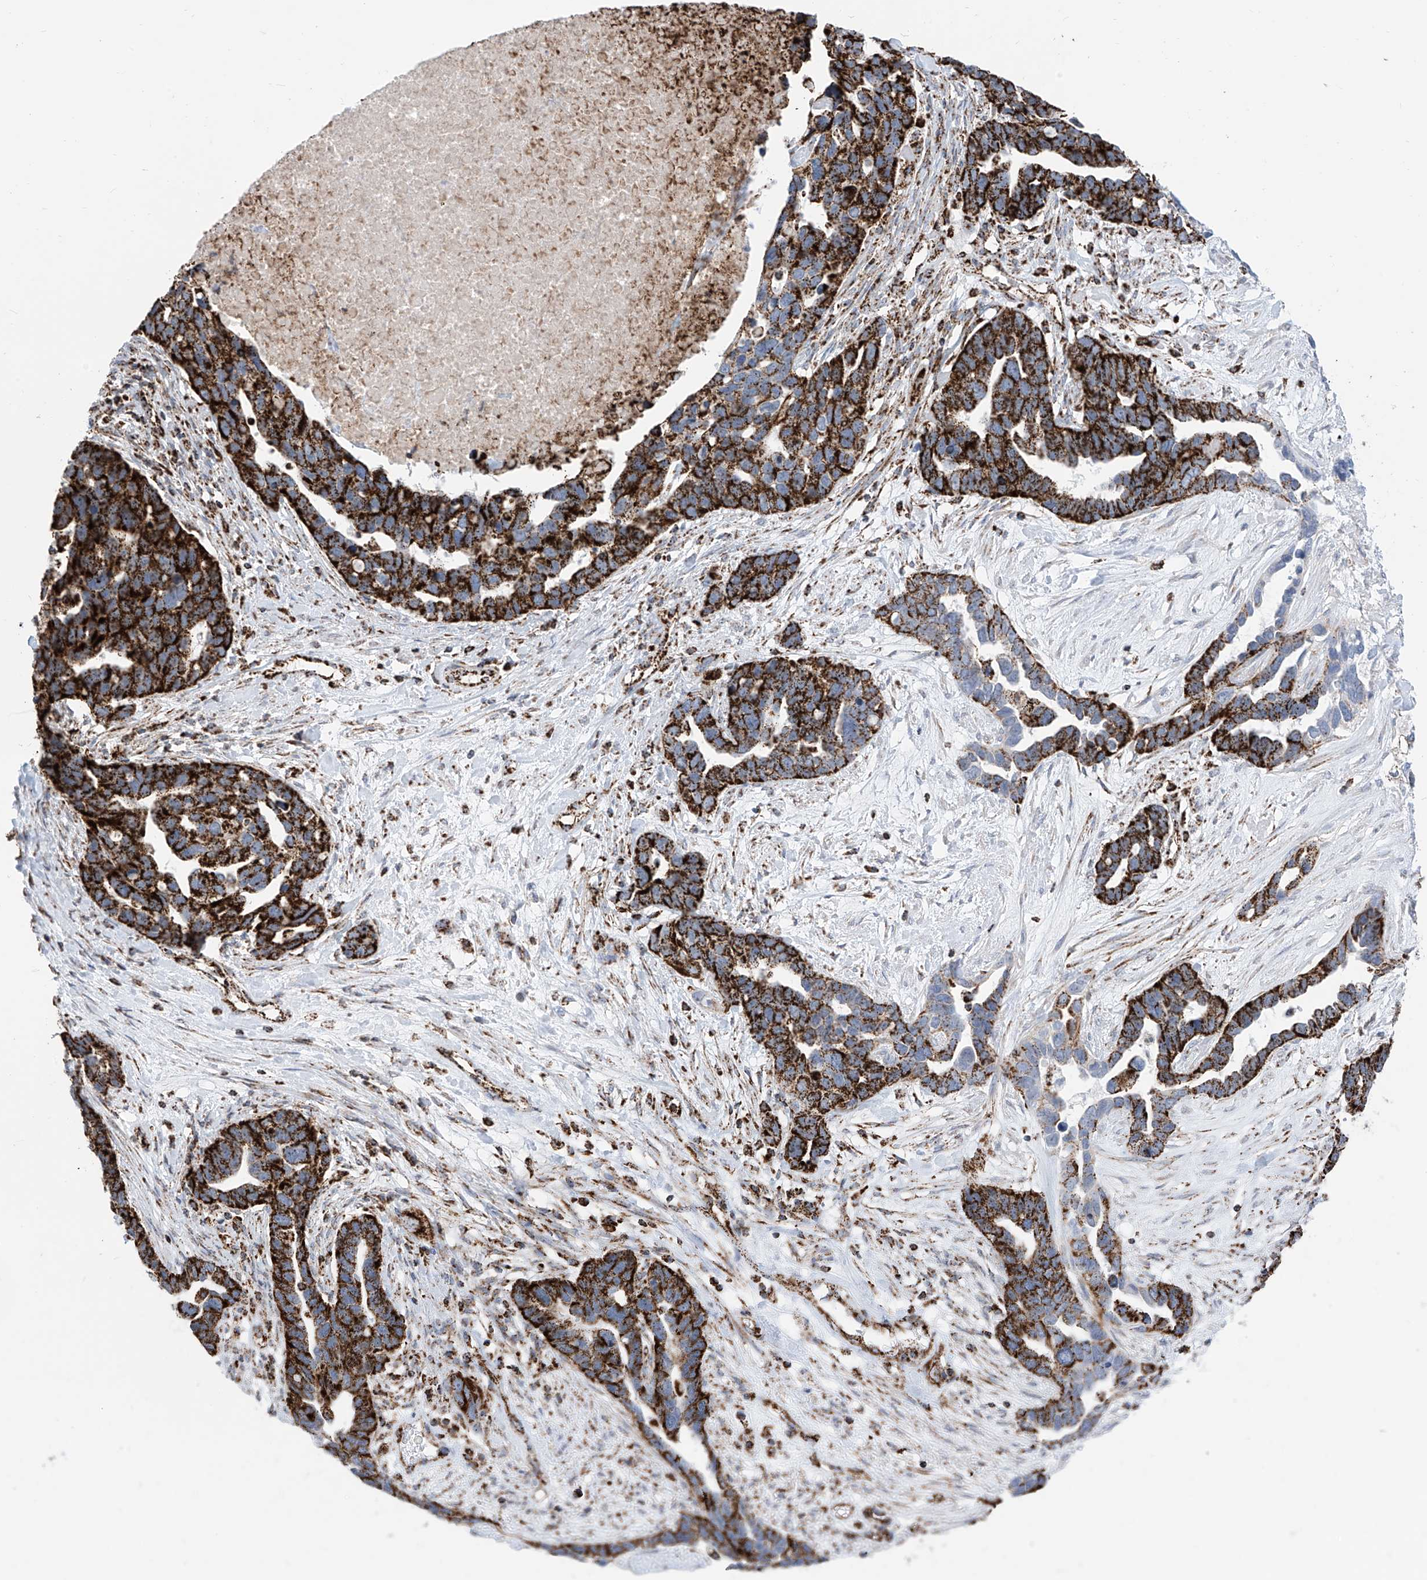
{"staining": {"intensity": "strong", "quantity": ">75%", "location": "cytoplasmic/membranous"}, "tissue": "ovarian cancer", "cell_type": "Tumor cells", "image_type": "cancer", "snomed": [{"axis": "morphology", "description": "Cystadenocarcinoma, serous, NOS"}, {"axis": "topography", "description": "Ovary"}], "caption": "Human ovarian cancer (serous cystadenocarcinoma) stained for a protein (brown) reveals strong cytoplasmic/membranous positive staining in approximately >75% of tumor cells.", "gene": "COX5B", "patient": {"sex": "female", "age": 54}}